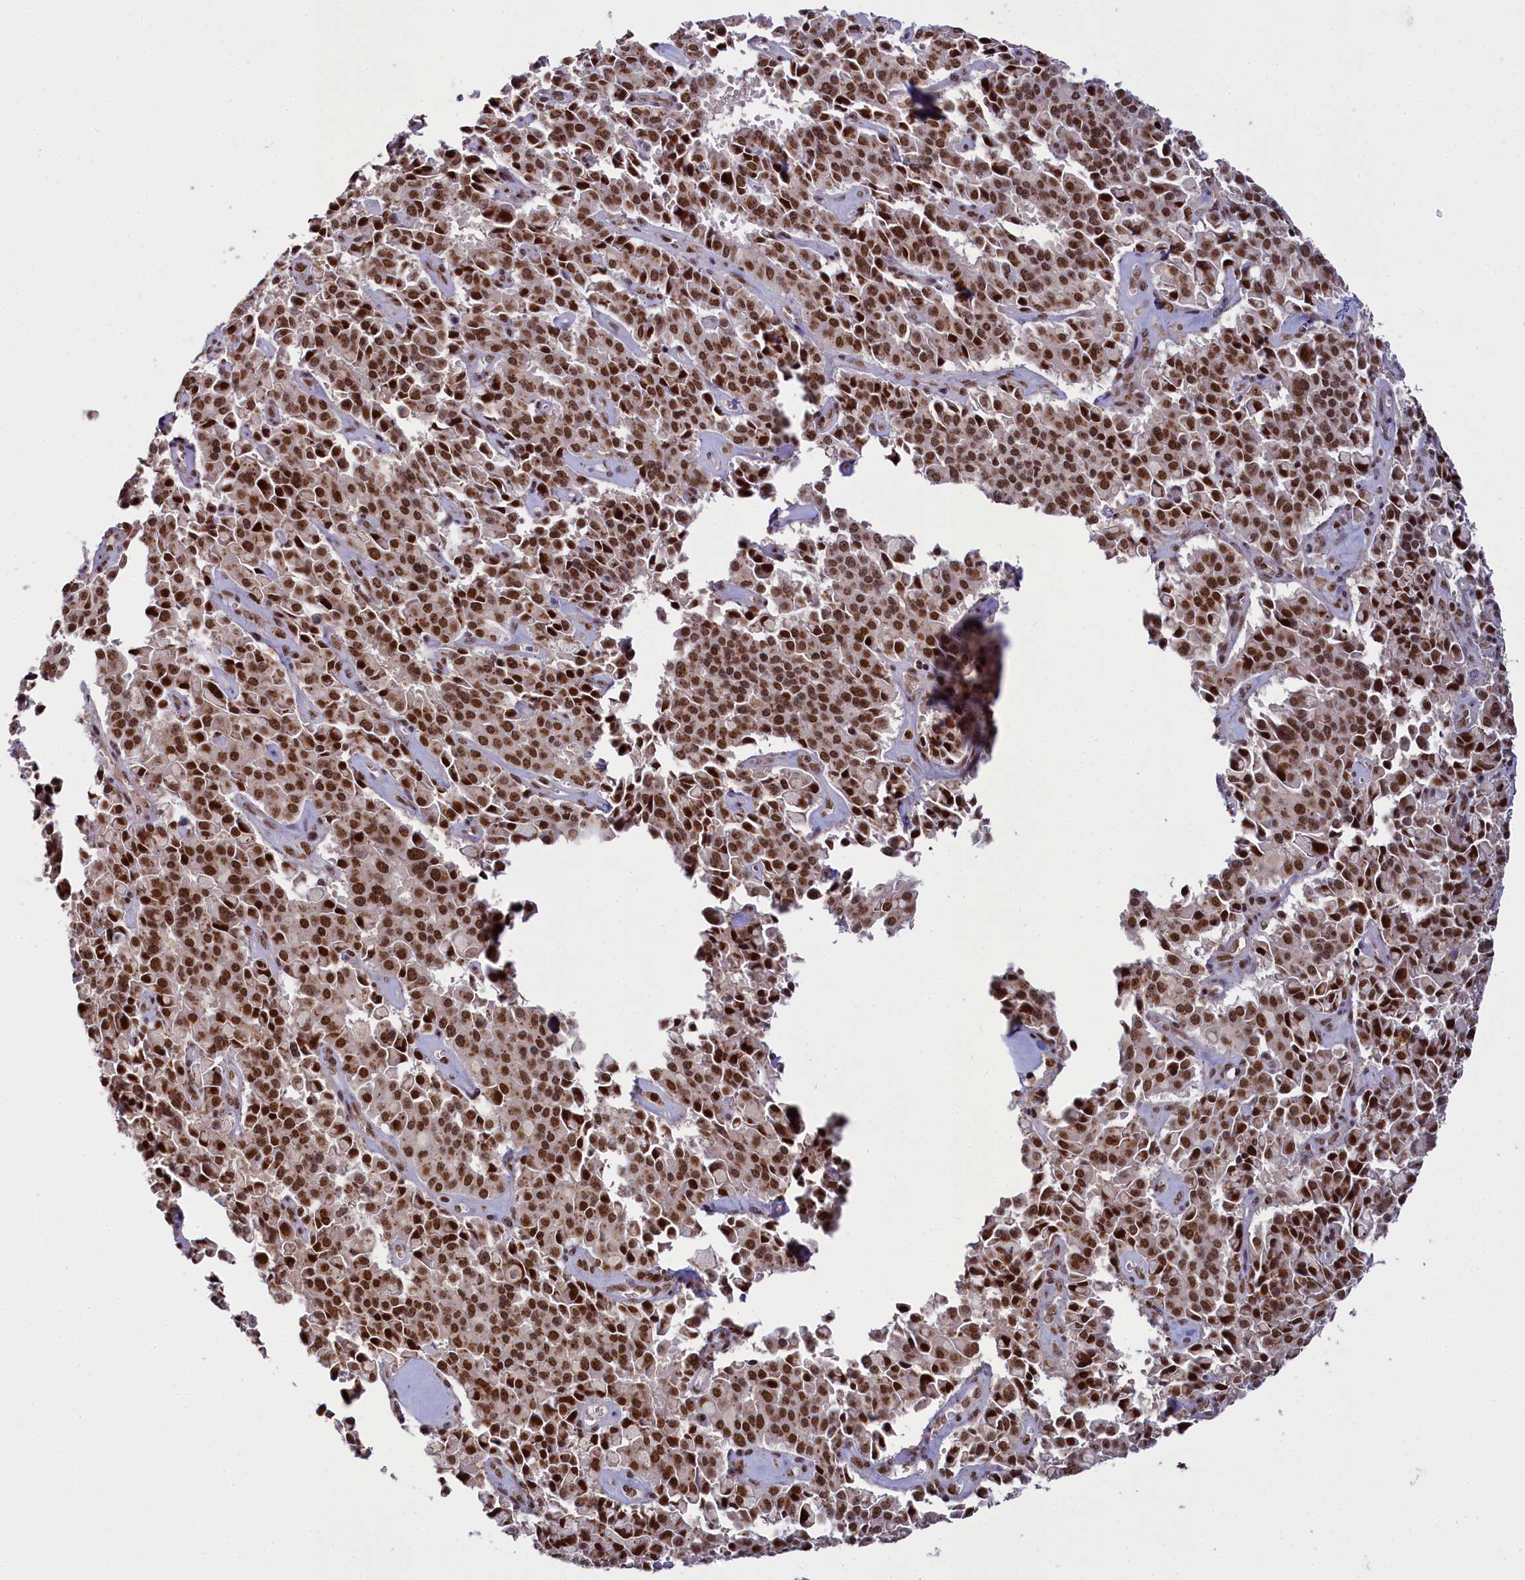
{"staining": {"intensity": "strong", "quantity": ">75%", "location": "nuclear"}, "tissue": "pancreatic cancer", "cell_type": "Tumor cells", "image_type": "cancer", "snomed": [{"axis": "morphology", "description": "Adenocarcinoma, NOS"}, {"axis": "topography", "description": "Pancreas"}], "caption": "A brown stain labels strong nuclear staining of a protein in pancreatic adenocarcinoma tumor cells.", "gene": "PPHLN1", "patient": {"sex": "male", "age": 65}}